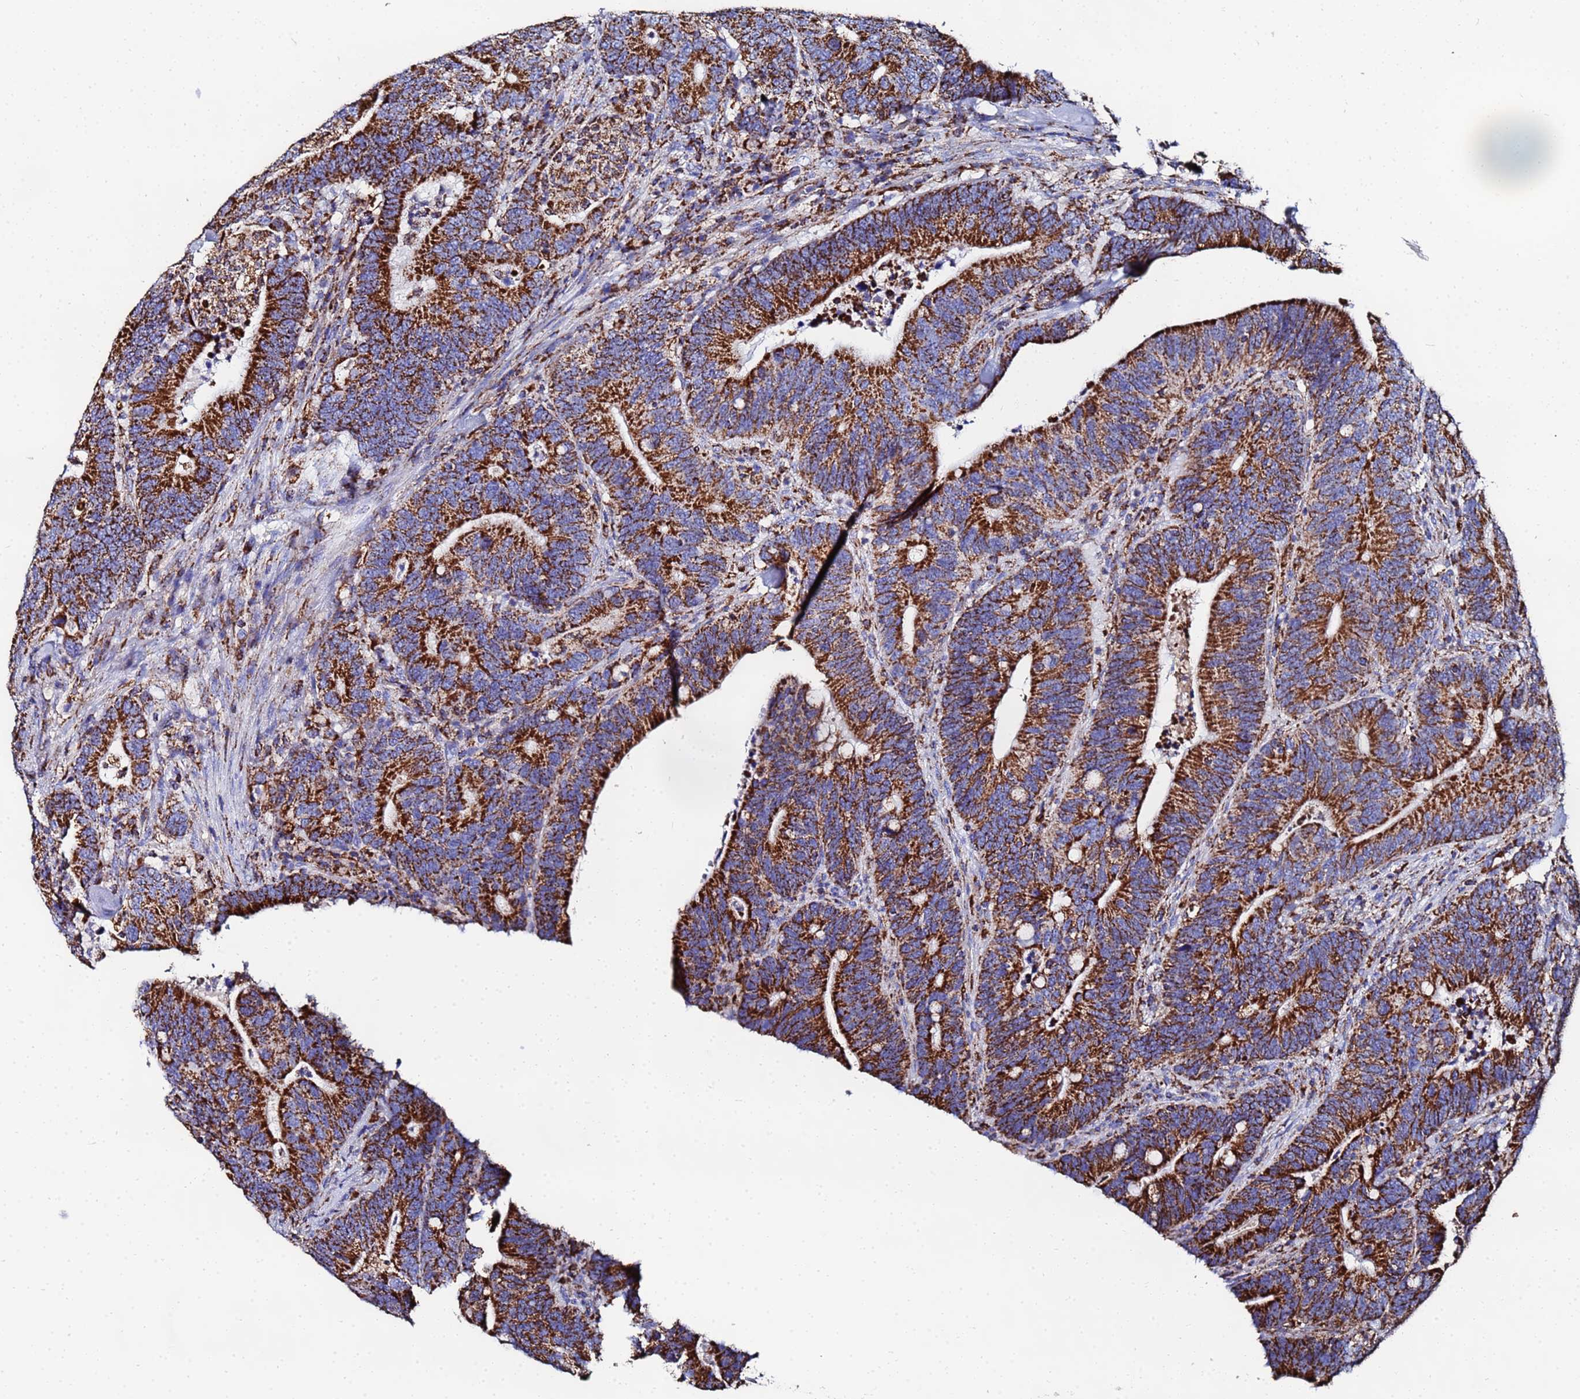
{"staining": {"intensity": "strong", "quantity": ">75%", "location": "cytoplasmic/membranous"}, "tissue": "colorectal cancer", "cell_type": "Tumor cells", "image_type": "cancer", "snomed": [{"axis": "morphology", "description": "Adenocarcinoma, NOS"}, {"axis": "topography", "description": "Colon"}], "caption": "Adenocarcinoma (colorectal) tissue demonstrates strong cytoplasmic/membranous positivity in approximately >75% of tumor cells, visualized by immunohistochemistry.", "gene": "GLUD1", "patient": {"sex": "female", "age": 66}}